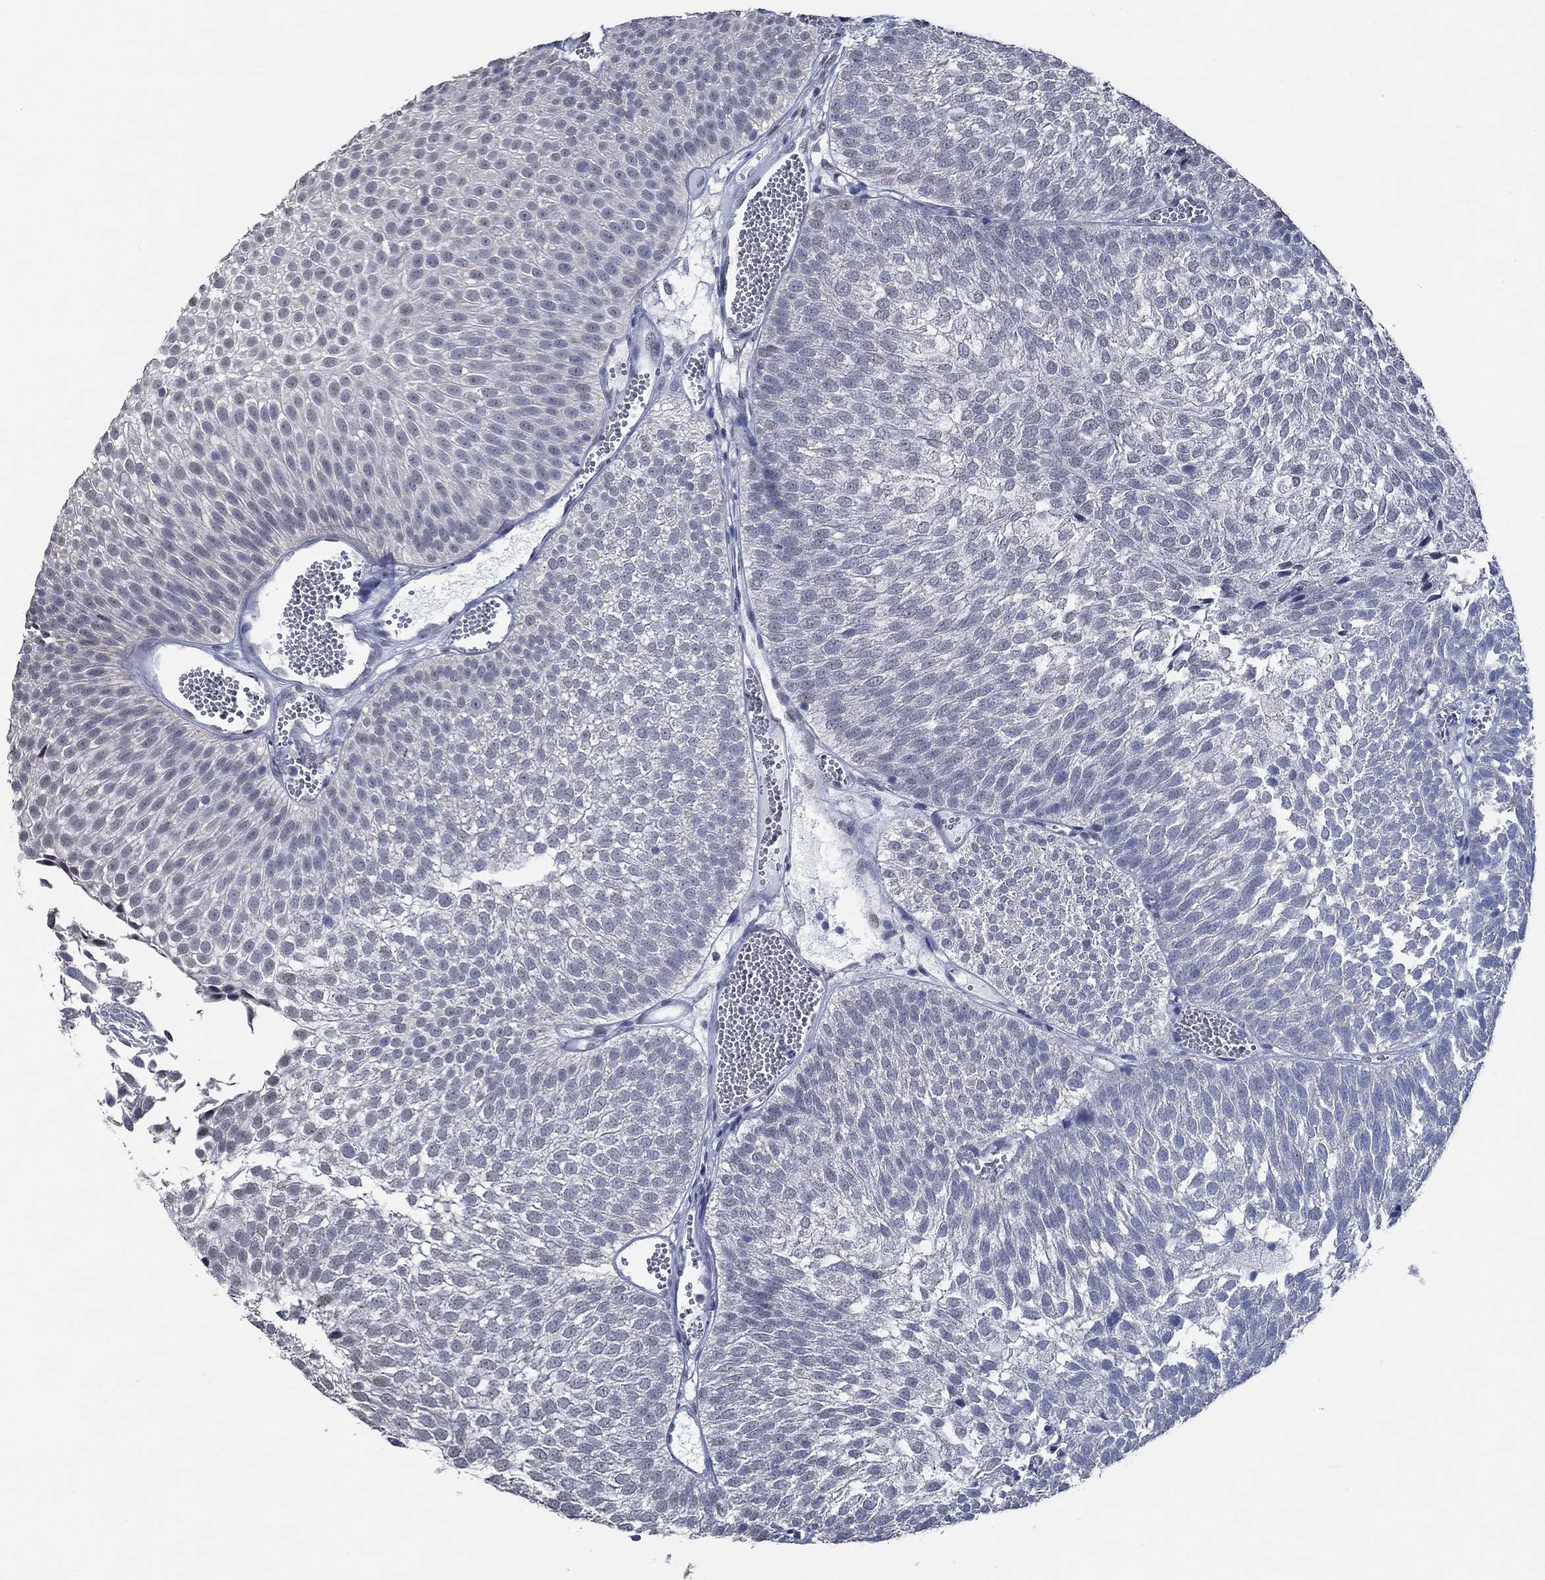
{"staining": {"intensity": "negative", "quantity": "none", "location": "none"}, "tissue": "urothelial cancer", "cell_type": "Tumor cells", "image_type": "cancer", "snomed": [{"axis": "morphology", "description": "Urothelial carcinoma, Low grade"}, {"axis": "topography", "description": "Urinary bladder"}], "caption": "Tumor cells are negative for brown protein staining in low-grade urothelial carcinoma.", "gene": "OBSCN", "patient": {"sex": "male", "age": 52}}